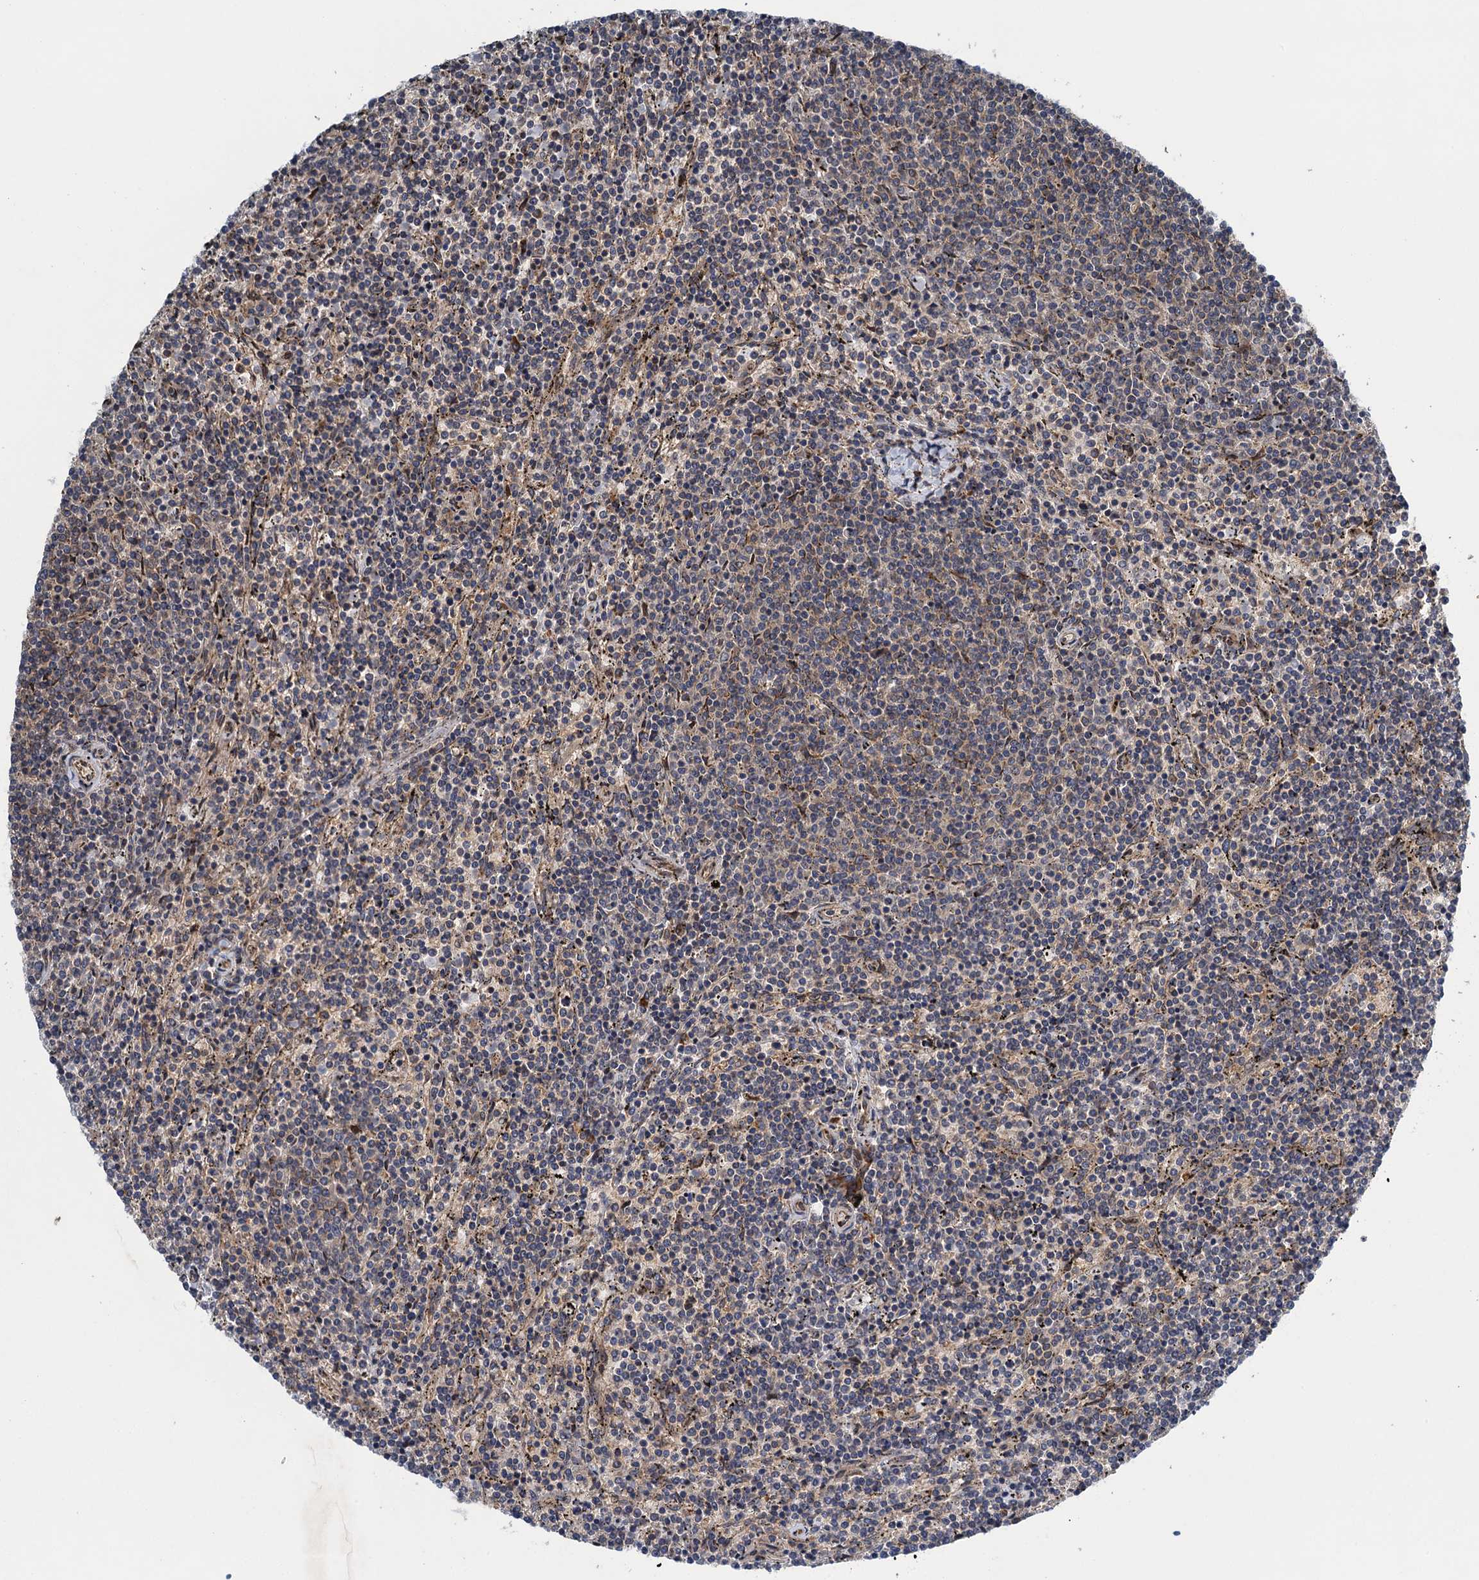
{"staining": {"intensity": "negative", "quantity": "none", "location": "none"}, "tissue": "lymphoma", "cell_type": "Tumor cells", "image_type": "cancer", "snomed": [{"axis": "morphology", "description": "Malignant lymphoma, non-Hodgkin's type, Low grade"}, {"axis": "topography", "description": "Spleen"}], "caption": "An immunohistochemistry (IHC) image of lymphoma is shown. There is no staining in tumor cells of lymphoma.", "gene": "MDM1", "patient": {"sex": "female", "age": 50}}